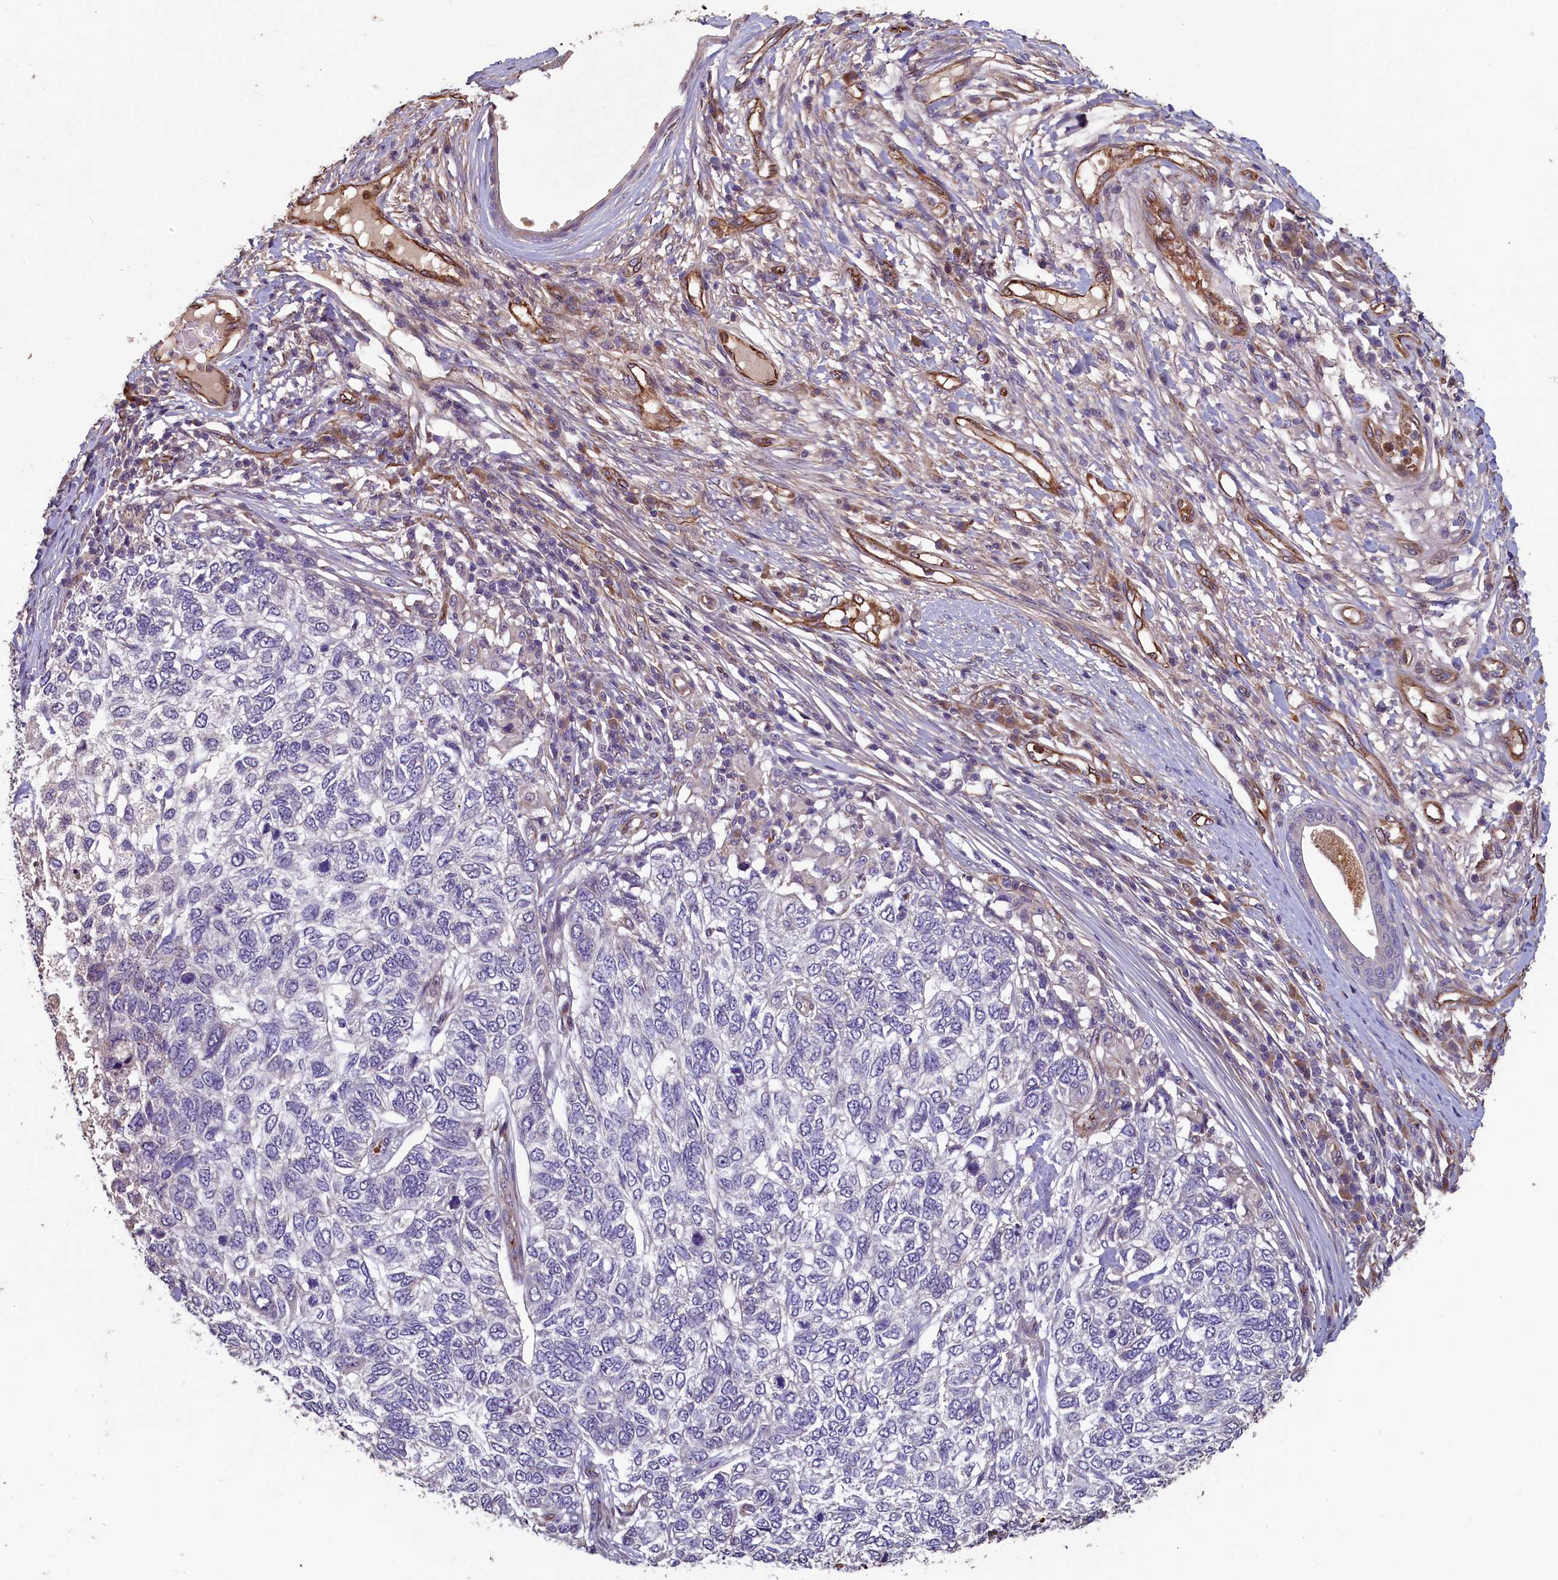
{"staining": {"intensity": "negative", "quantity": "none", "location": "none"}, "tissue": "skin cancer", "cell_type": "Tumor cells", "image_type": "cancer", "snomed": [{"axis": "morphology", "description": "Basal cell carcinoma"}, {"axis": "topography", "description": "Skin"}], "caption": "A high-resolution histopathology image shows immunohistochemistry staining of skin cancer, which exhibits no significant positivity in tumor cells. (Brightfield microscopy of DAB immunohistochemistry at high magnification).", "gene": "ACSBG1", "patient": {"sex": "female", "age": 65}}